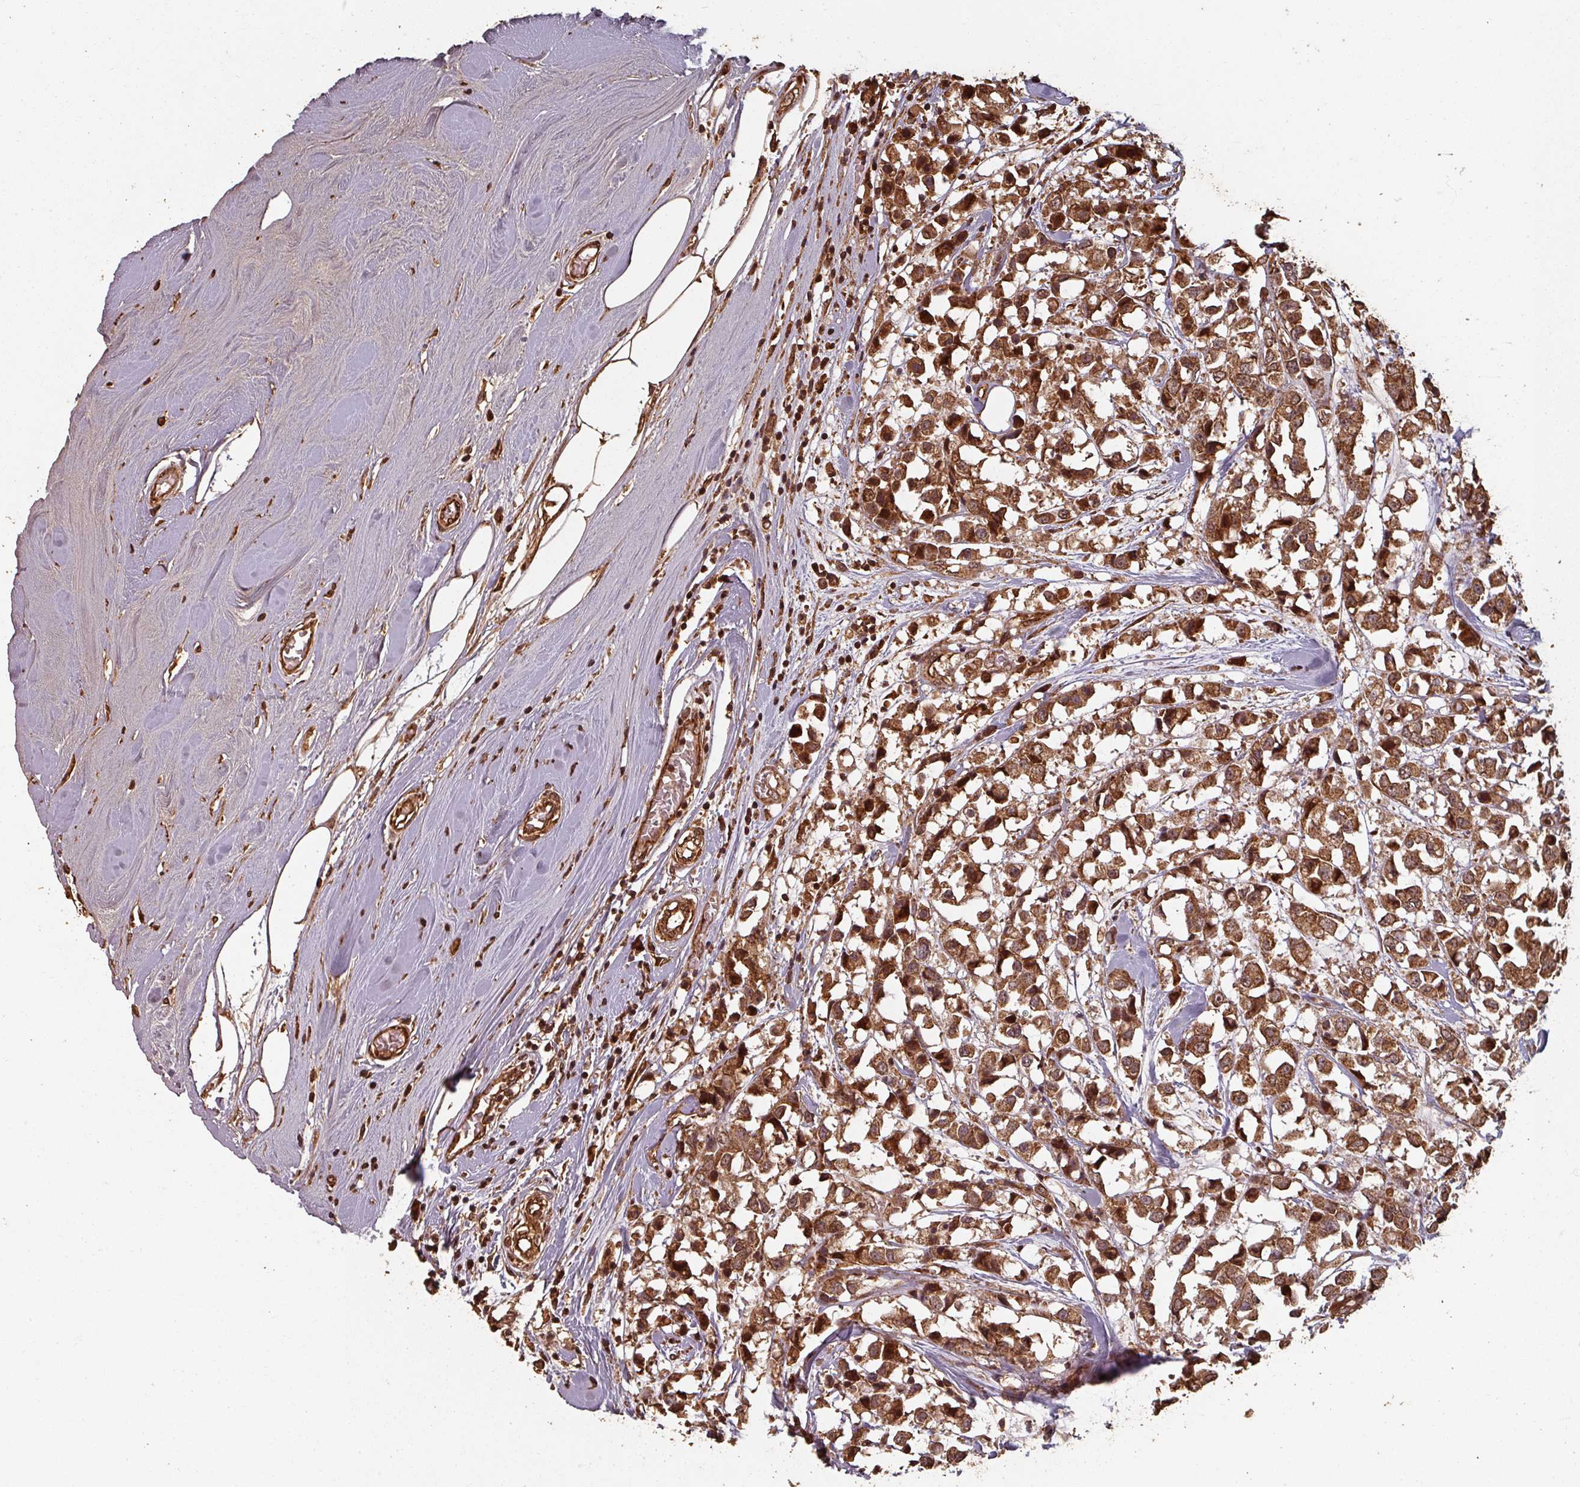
{"staining": {"intensity": "strong", "quantity": ">75%", "location": "cytoplasmic/membranous,nuclear"}, "tissue": "breast cancer", "cell_type": "Tumor cells", "image_type": "cancer", "snomed": [{"axis": "morphology", "description": "Duct carcinoma"}, {"axis": "topography", "description": "Breast"}], "caption": "This image reveals breast intraductal carcinoma stained with immunohistochemistry (IHC) to label a protein in brown. The cytoplasmic/membranous and nuclear of tumor cells show strong positivity for the protein. Nuclei are counter-stained blue.", "gene": "EID1", "patient": {"sex": "female", "age": 61}}